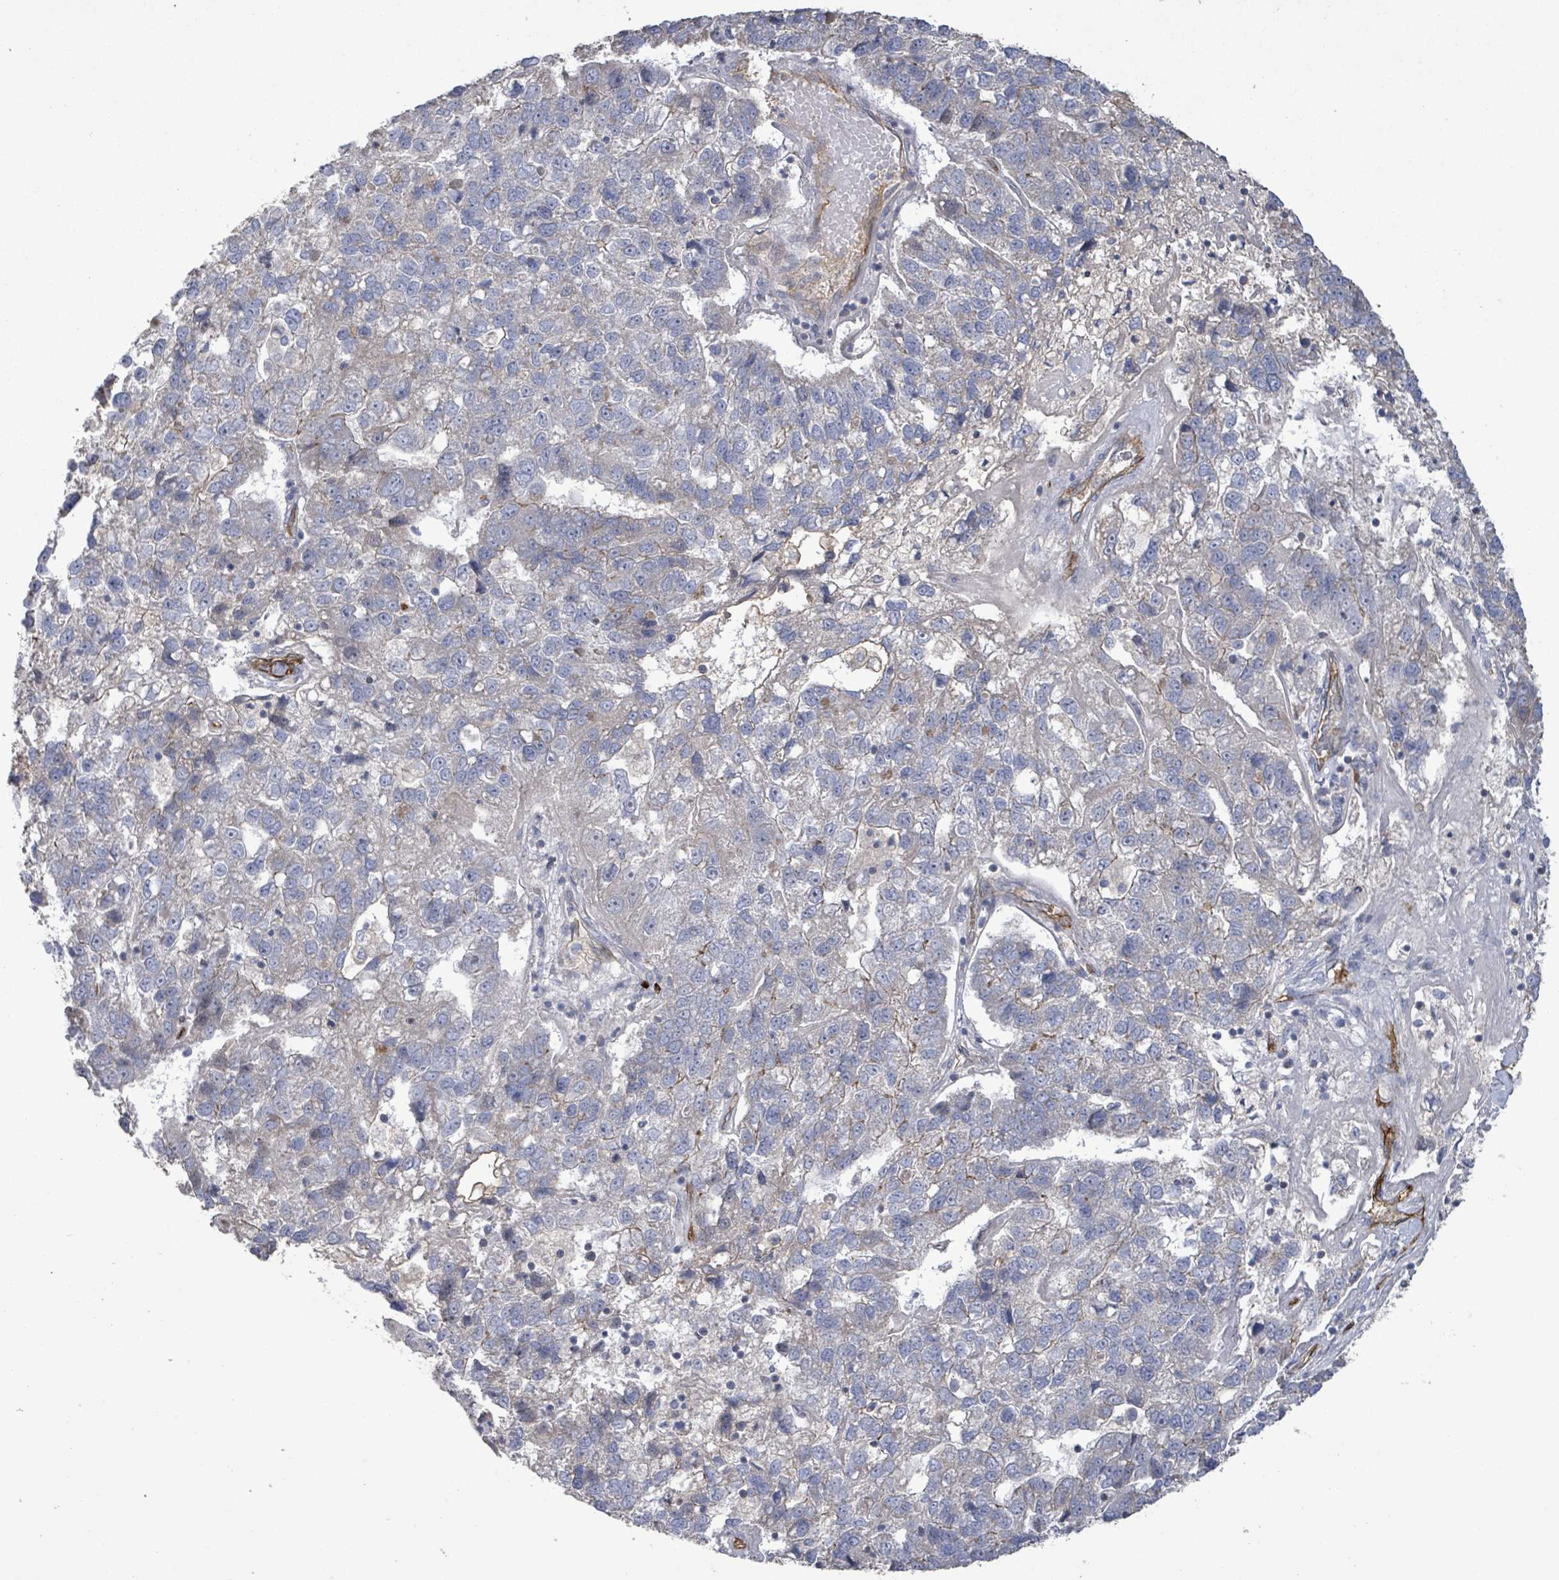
{"staining": {"intensity": "negative", "quantity": "none", "location": "none"}, "tissue": "pancreatic cancer", "cell_type": "Tumor cells", "image_type": "cancer", "snomed": [{"axis": "morphology", "description": "Adenocarcinoma, NOS"}, {"axis": "topography", "description": "Pancreas"}], "caption": "Immunohistochemistry (IHC) image of neoplastic tissue: pancreatic adenocarcinoma stained with DAB (3,3'-diaminobenzidine) demonstrates no significant protein staining in tumor cells. The staining is performed using DAB (3,3'-diaminobenzidine) brown chromogen with nuclei counter-stained in using hematoxylin.", "gene": "KANK3", "patient": {"sex": "female", "age": 61}}